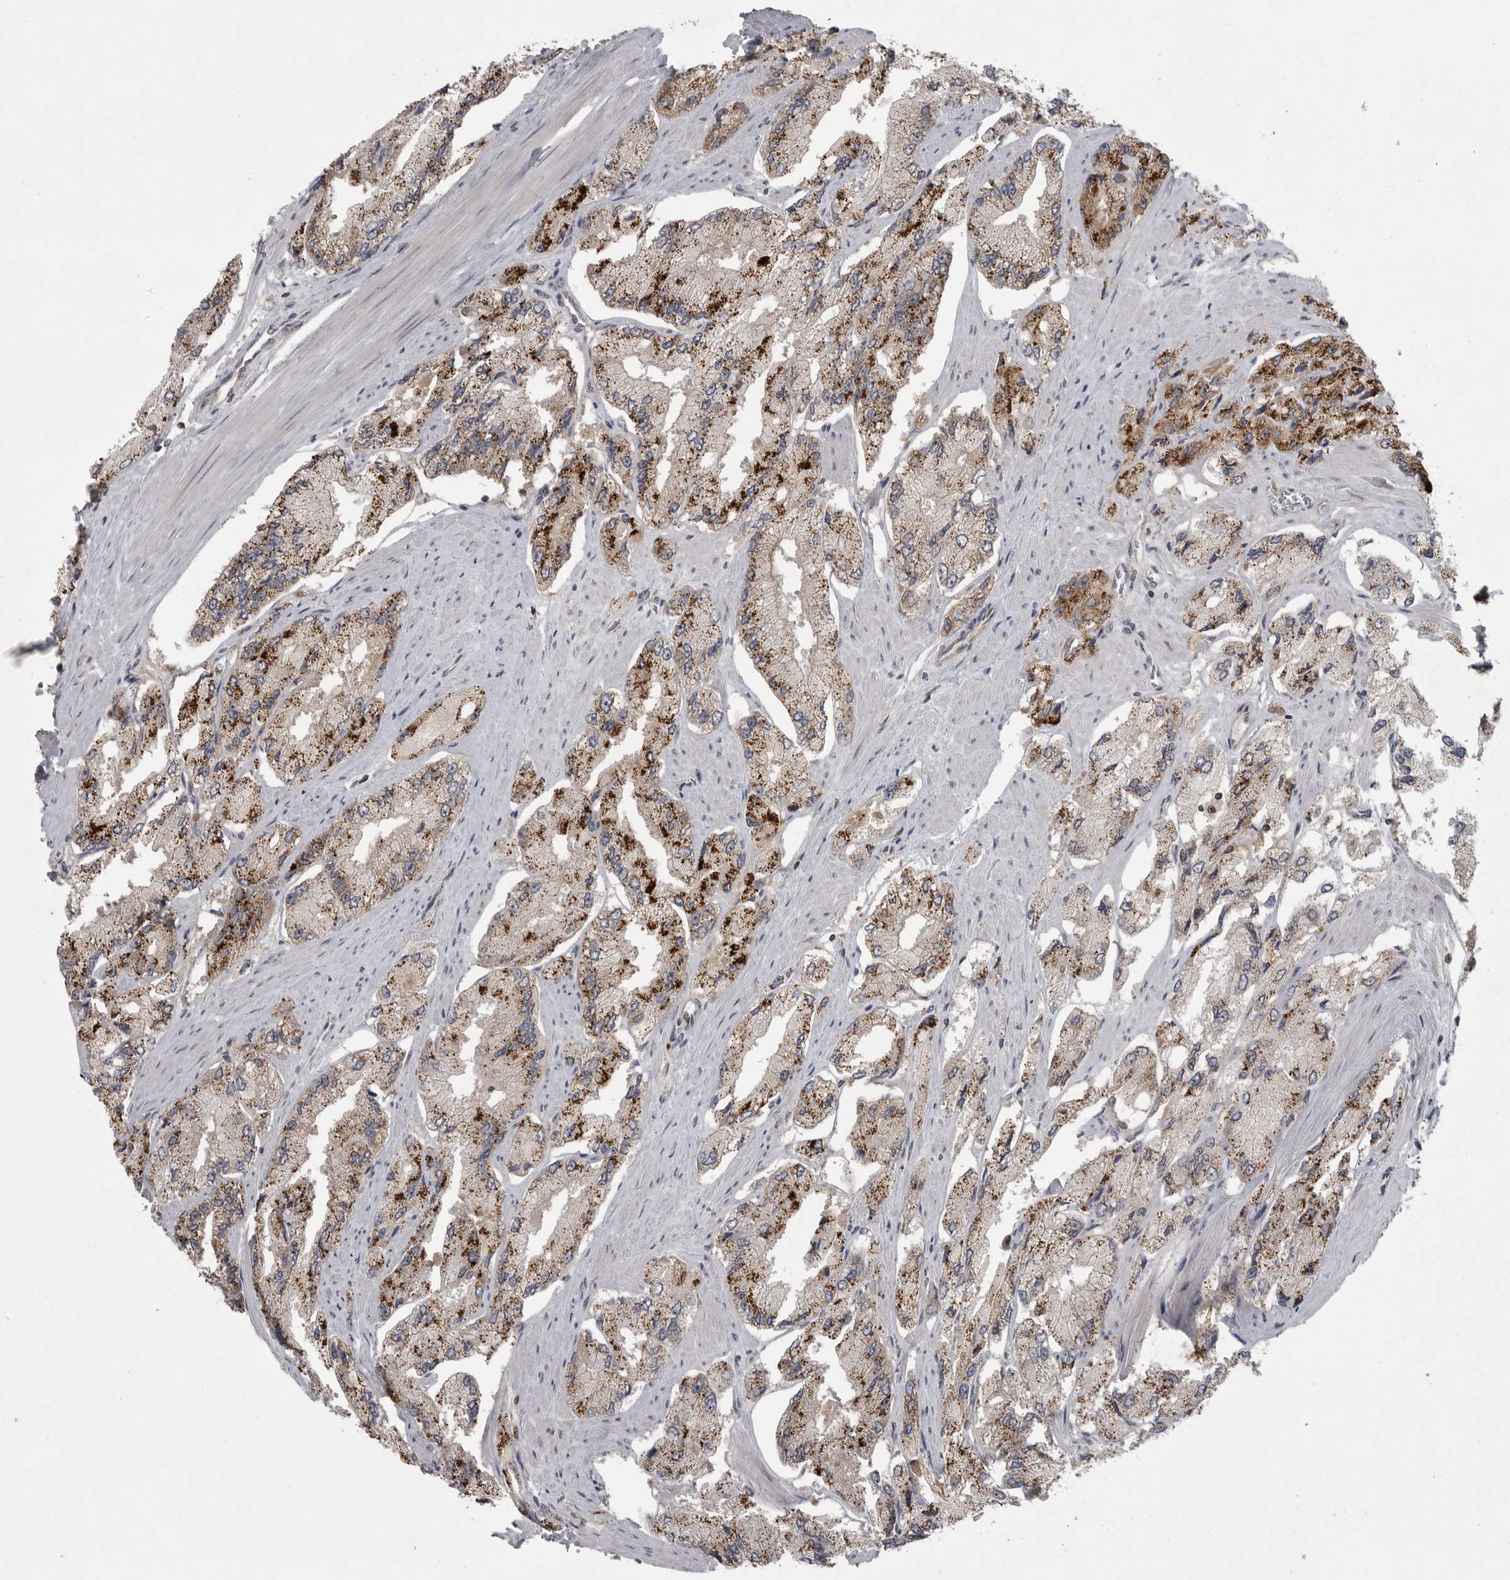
{"staining": {"intensity": "moderate", "quantity": "25%-75%", "location": "cytoplasmic/membranous"}, "tissue": "prostate cancer", "cell_type": "Tumor cells", "image_type": "cancer", "snomed": [{"axis": "morphology", "description": "Adenocarcinoma, High grade"}, {"axis": "topography", "description": "Prostate"}], "caption": "High-grade adenocarcinoma (prostate) was stained to show a protein in brown. There is medium levels of moderate cytoplasmic/membranous expression in about 25%-75% of tumor cells.", "gene": "PHF13", "patient": {"sex": "male", "age": 58}}